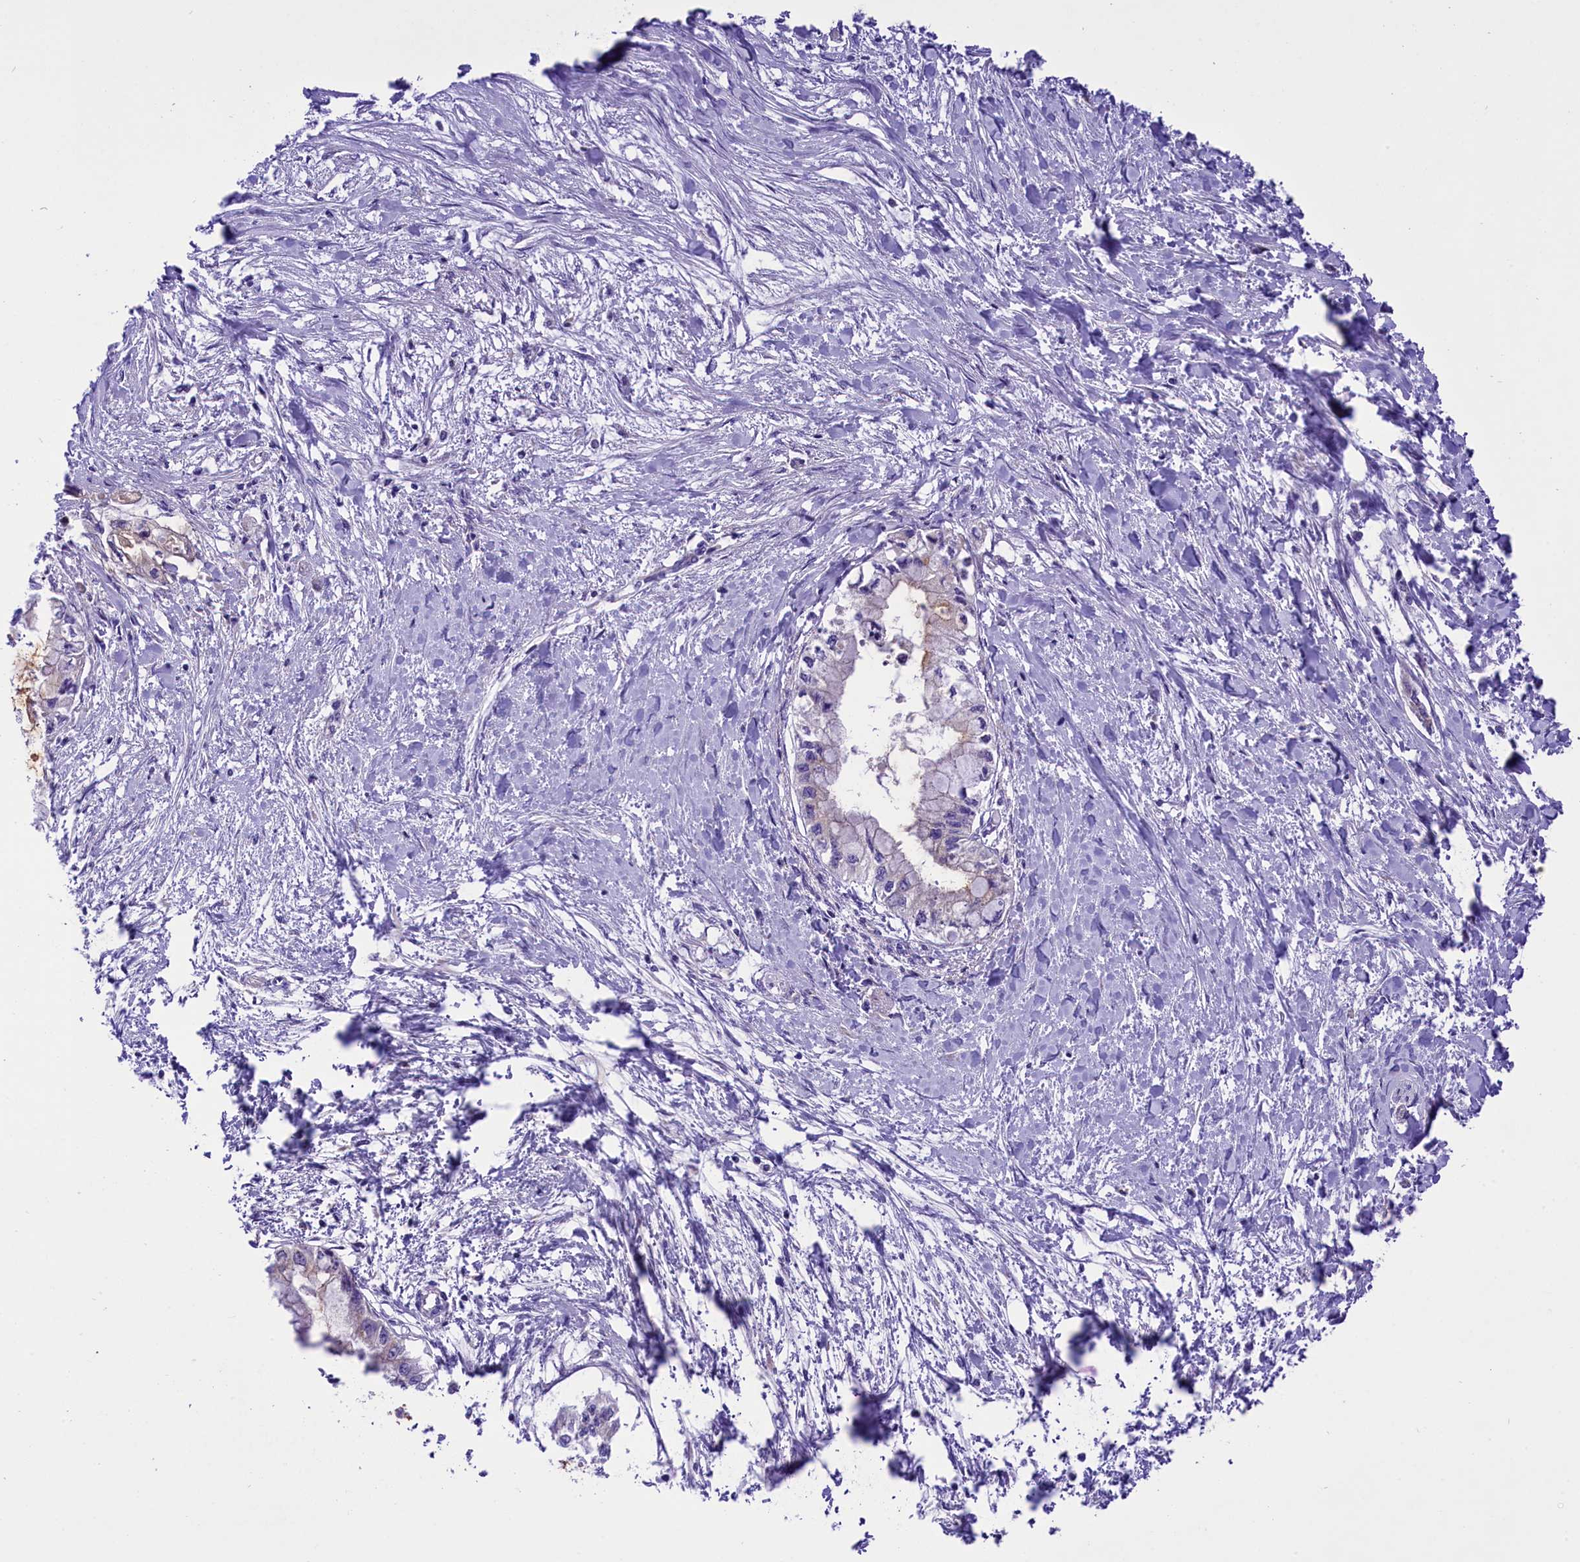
{"staining": {"intensity": "negative", "quantity": "none", "location": "none"}, "tissue": "pancreatic cancer", "cell_type": "Tumor cells", "image_type": "cancer", "snomed": [{"axis": "morphology", "description": "Adenocarcinoma, NOS"}, {"axis": "topography", "description": "Pancreas"}], "caption": "Immunohistochemistry (IHC) image of human pancreatic cancer stained for a protein (brown), which shows no positivity in tumor cells.", "gene": "PTPRU", "patient": {"sex": "male", "age": 48}}